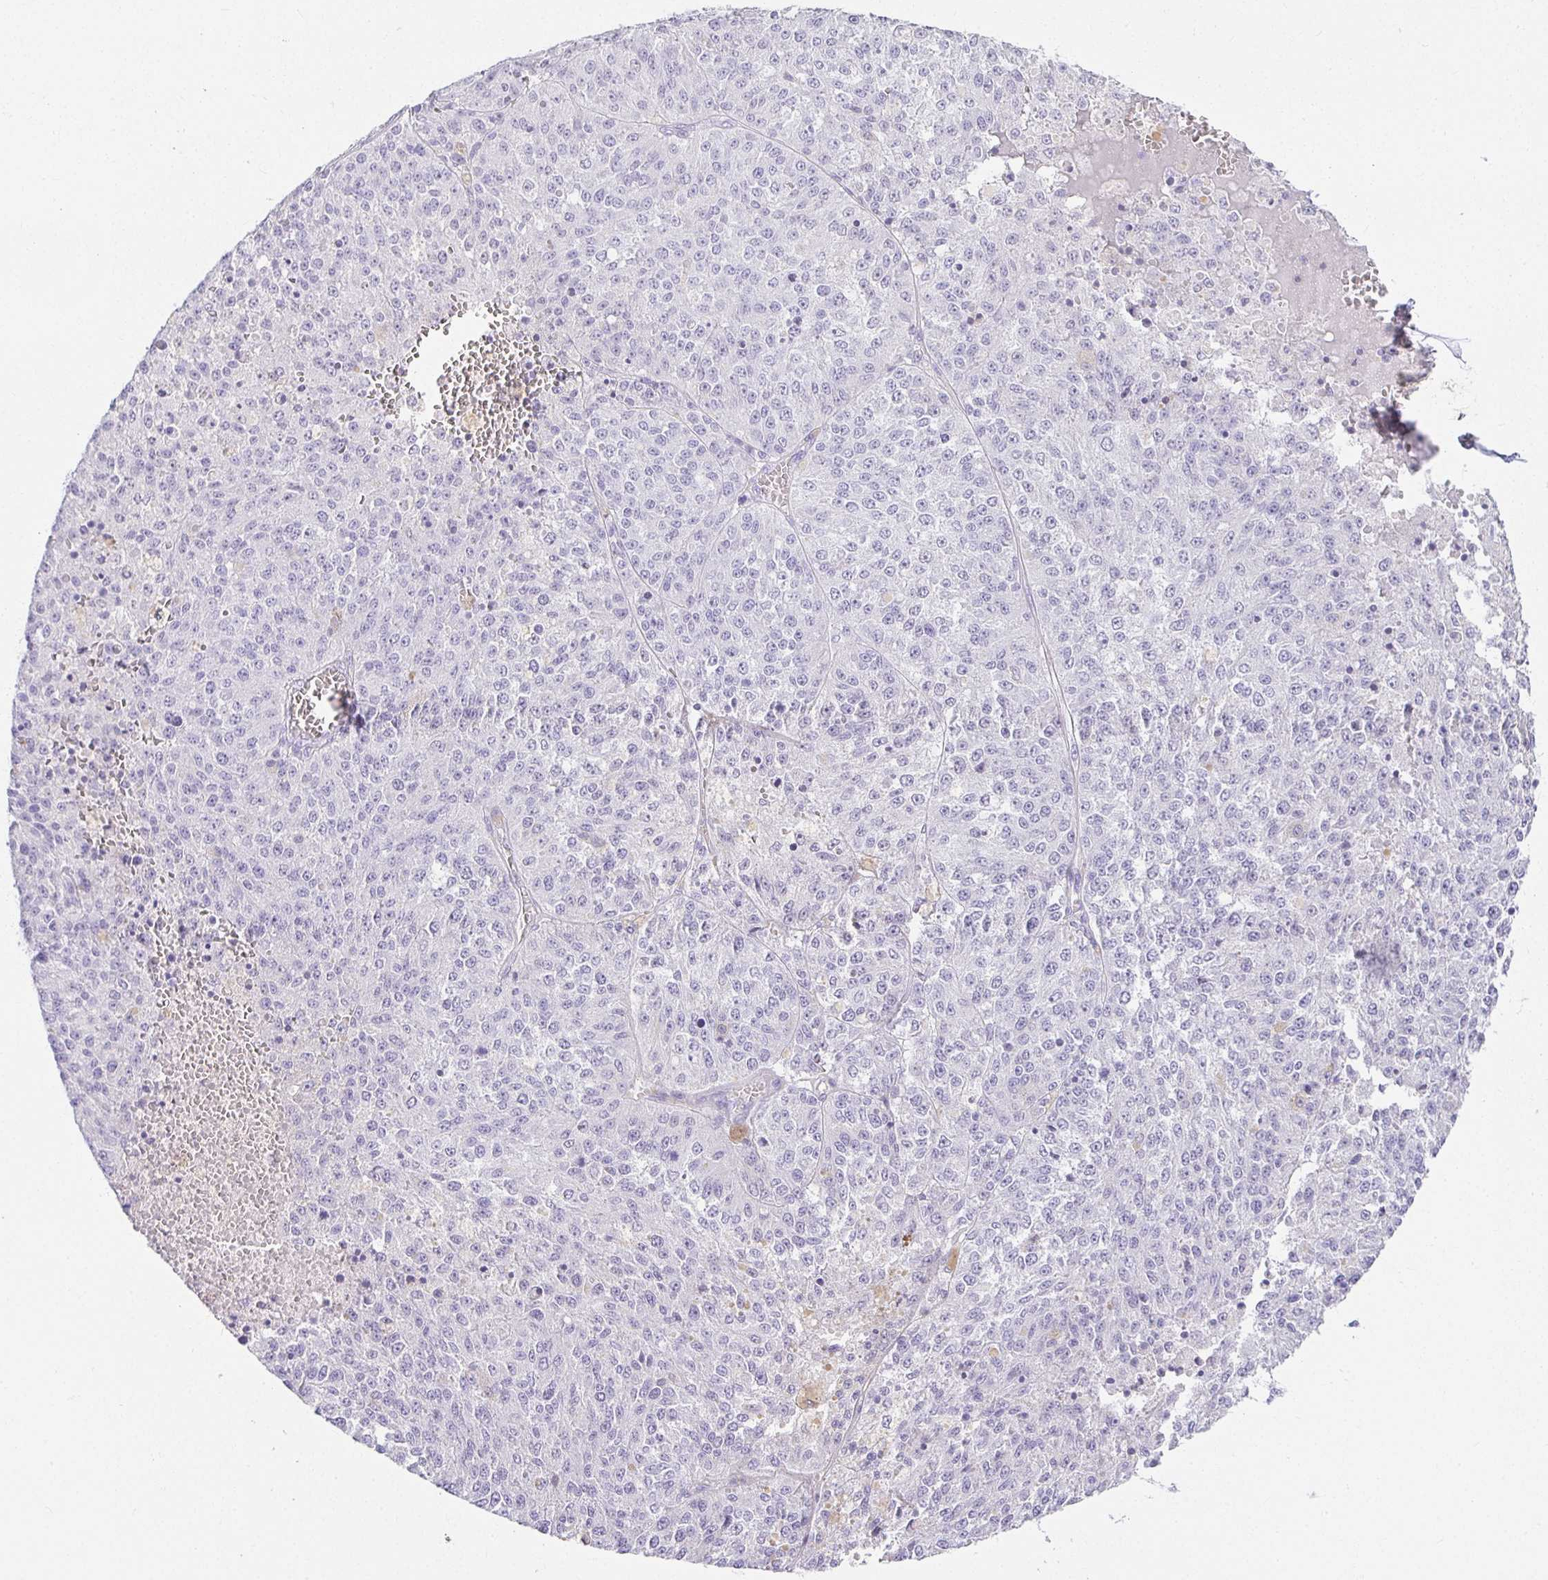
{"staining": {"intensity": "negative", "quantity": "none", "location": "none"}, "tissue": "melanoma", "cell_type": "Tumor cells", "image_type": "cancer", "snomed": [{"axis": "morphology", "description": "Malignant melanoma, Metastatic site"}, {"axis": "topography", "description": "Lymph node"}], "caption": "DAB (3,3'-diaminobenzidine) immunohistochemical staining of malignant melanoma (metastatic site) demonstrates no significant staining in tumor cells.", "gene": "CHAT", "patient": {"sex": "female", "age": 64}}